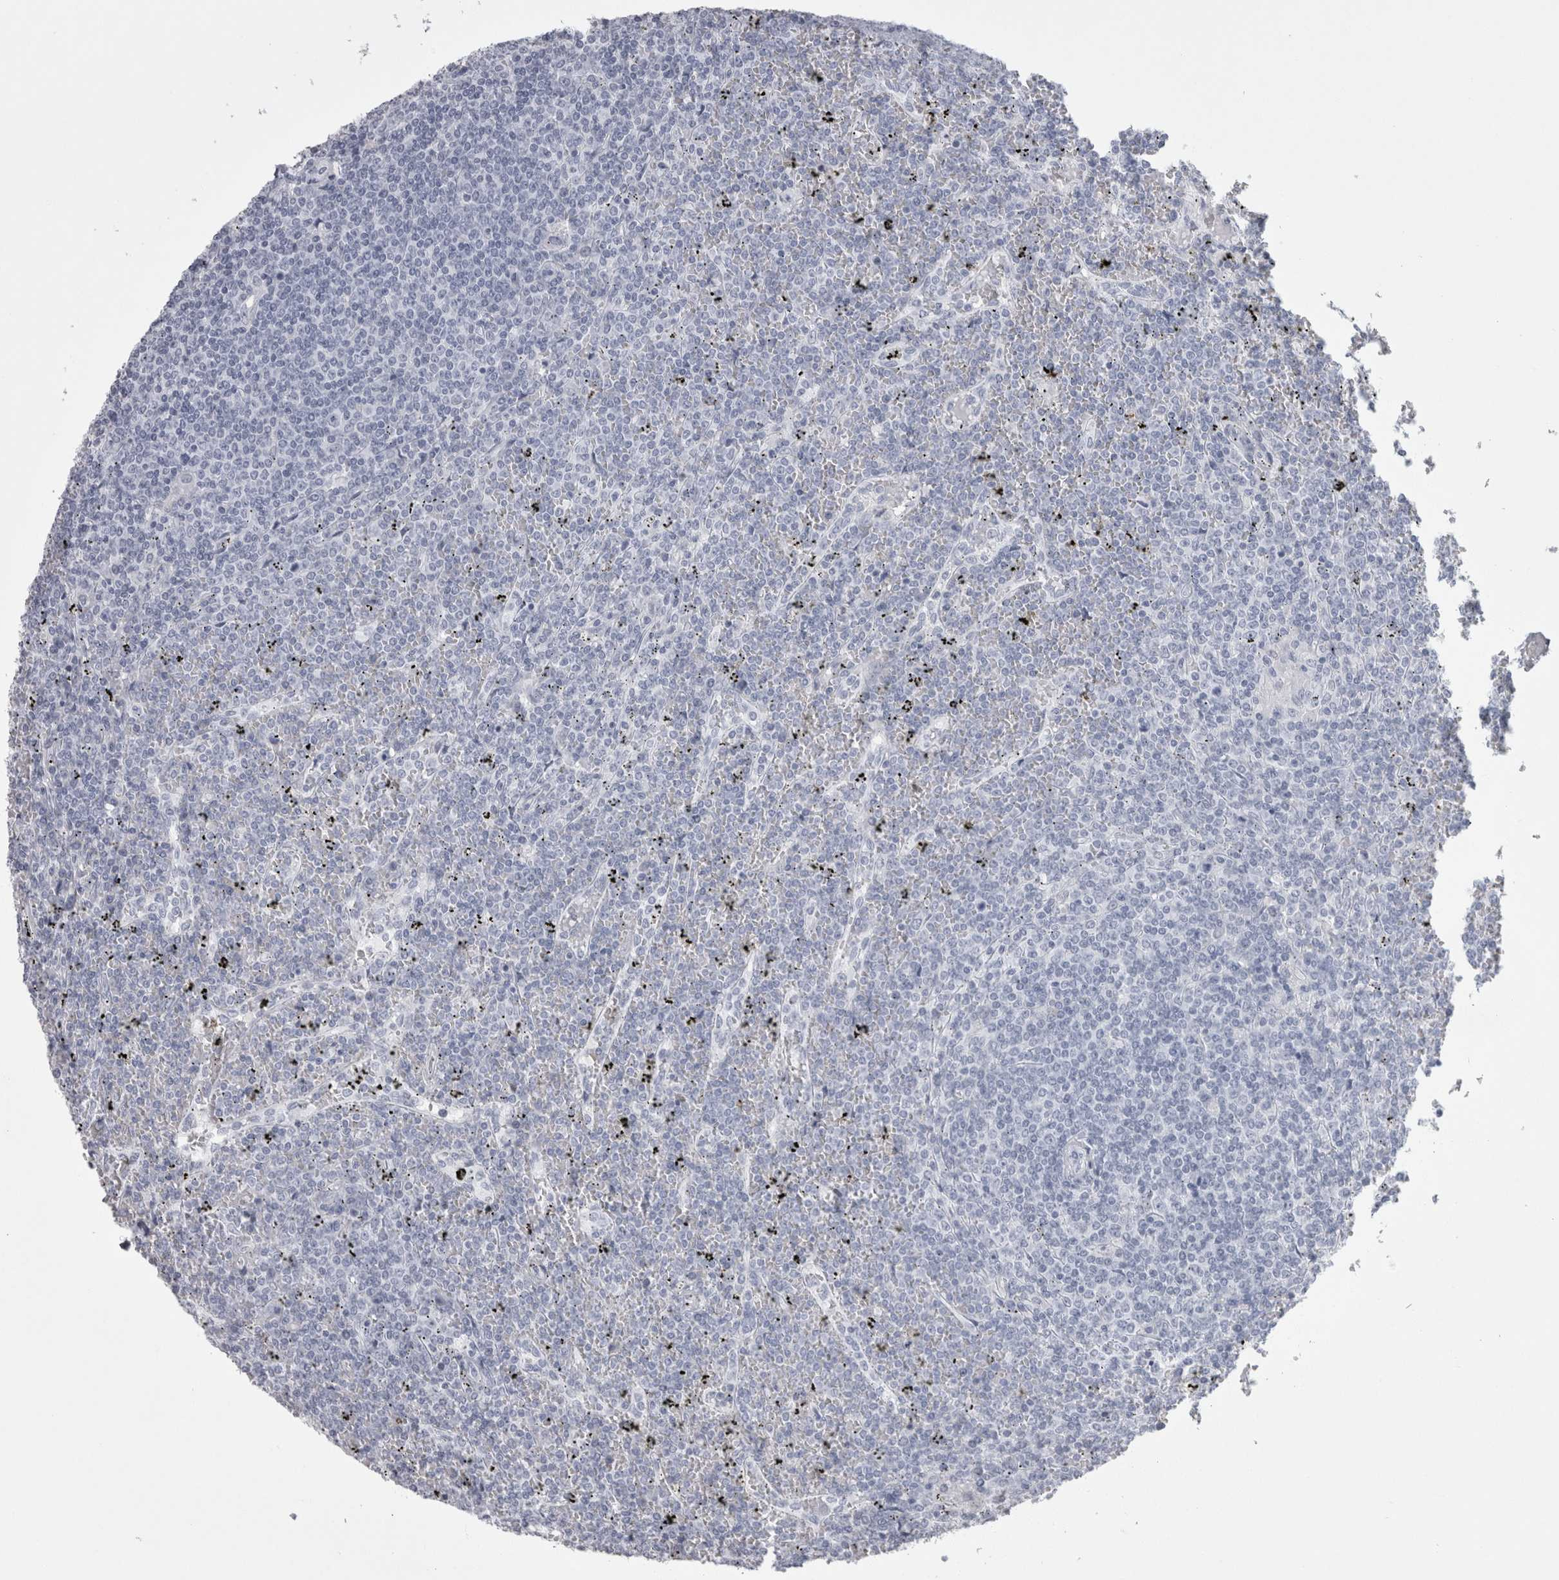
{"staining": {"intensity": "negative", "quantity": "none", "location": "none"}, "tissue": "lymphoma", "cell_type": "Tumor cells", "image_type": "cancer", "snomed": [{"axis": "morphology", "description": "Malignant lymphoma, non-Hodgkin's type, Low grade"}, {"axis": "topography", "description": "Spleen"}], "caption": "Low-grade malignant lymphoma, non-Hodgkin's type stained for a protein using immunohistochemistry (IHC) displays no staining tumor cells.", "gene": "SKAP1", "patient": {"sex": "female", "age": 19}}